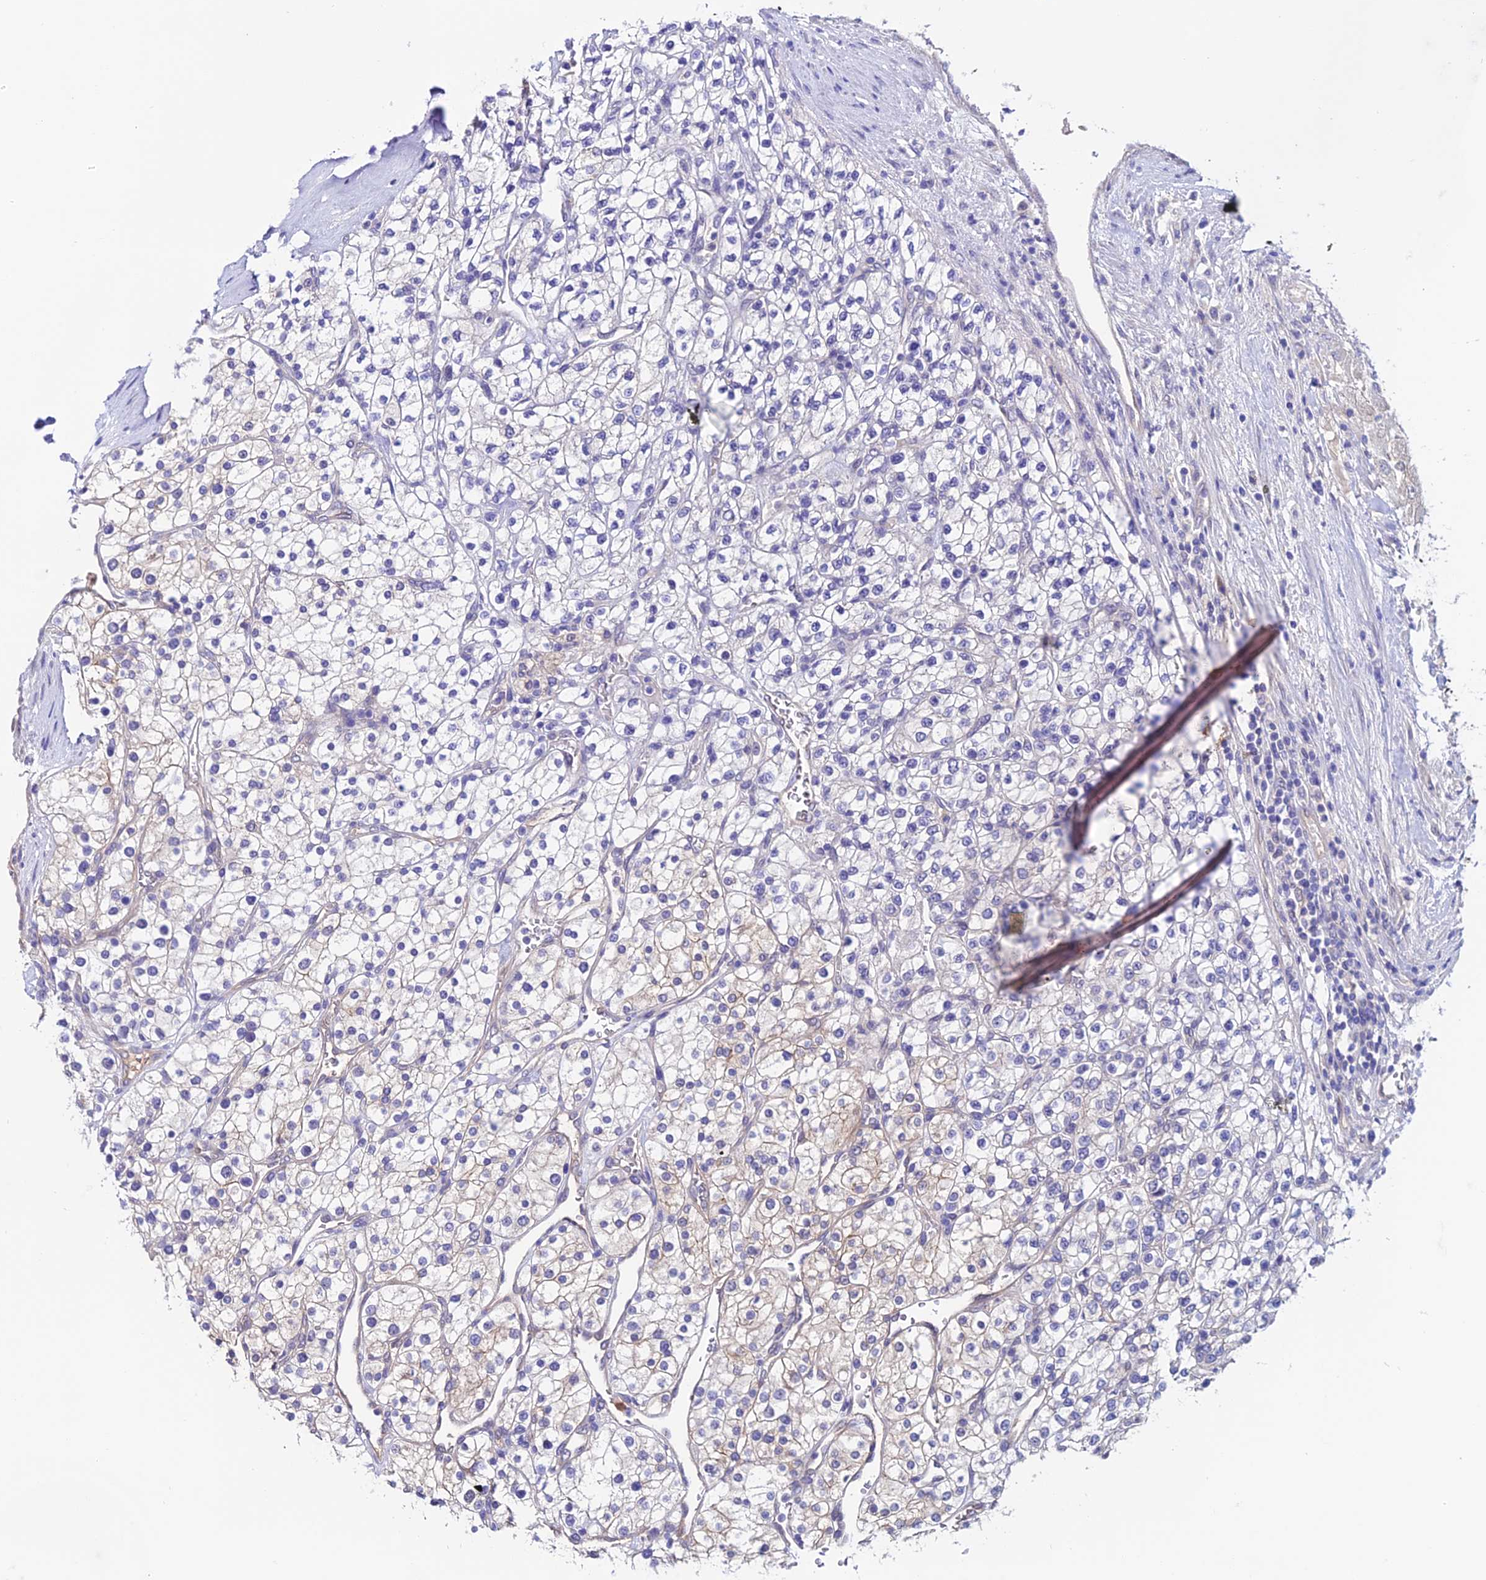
{"staining": {"intensity": "negative", "quantity": "none", "location": "none"}, "tissue": "renal cancer", "cell_type": "Tumor cells", "image_type": "cancer", "snomed": [{"axis": "morphology", "description": "Adenocarcinoma, NOS"}, {"axis": "topography", "description": "Kidney"}], "caption": "High power microscopy image of an IHC photomicrograph of renal cancer, revealing no significant expression in tumor cells.", "gene": "FZD8", "patient": {"sex": "male", "age": 80}}